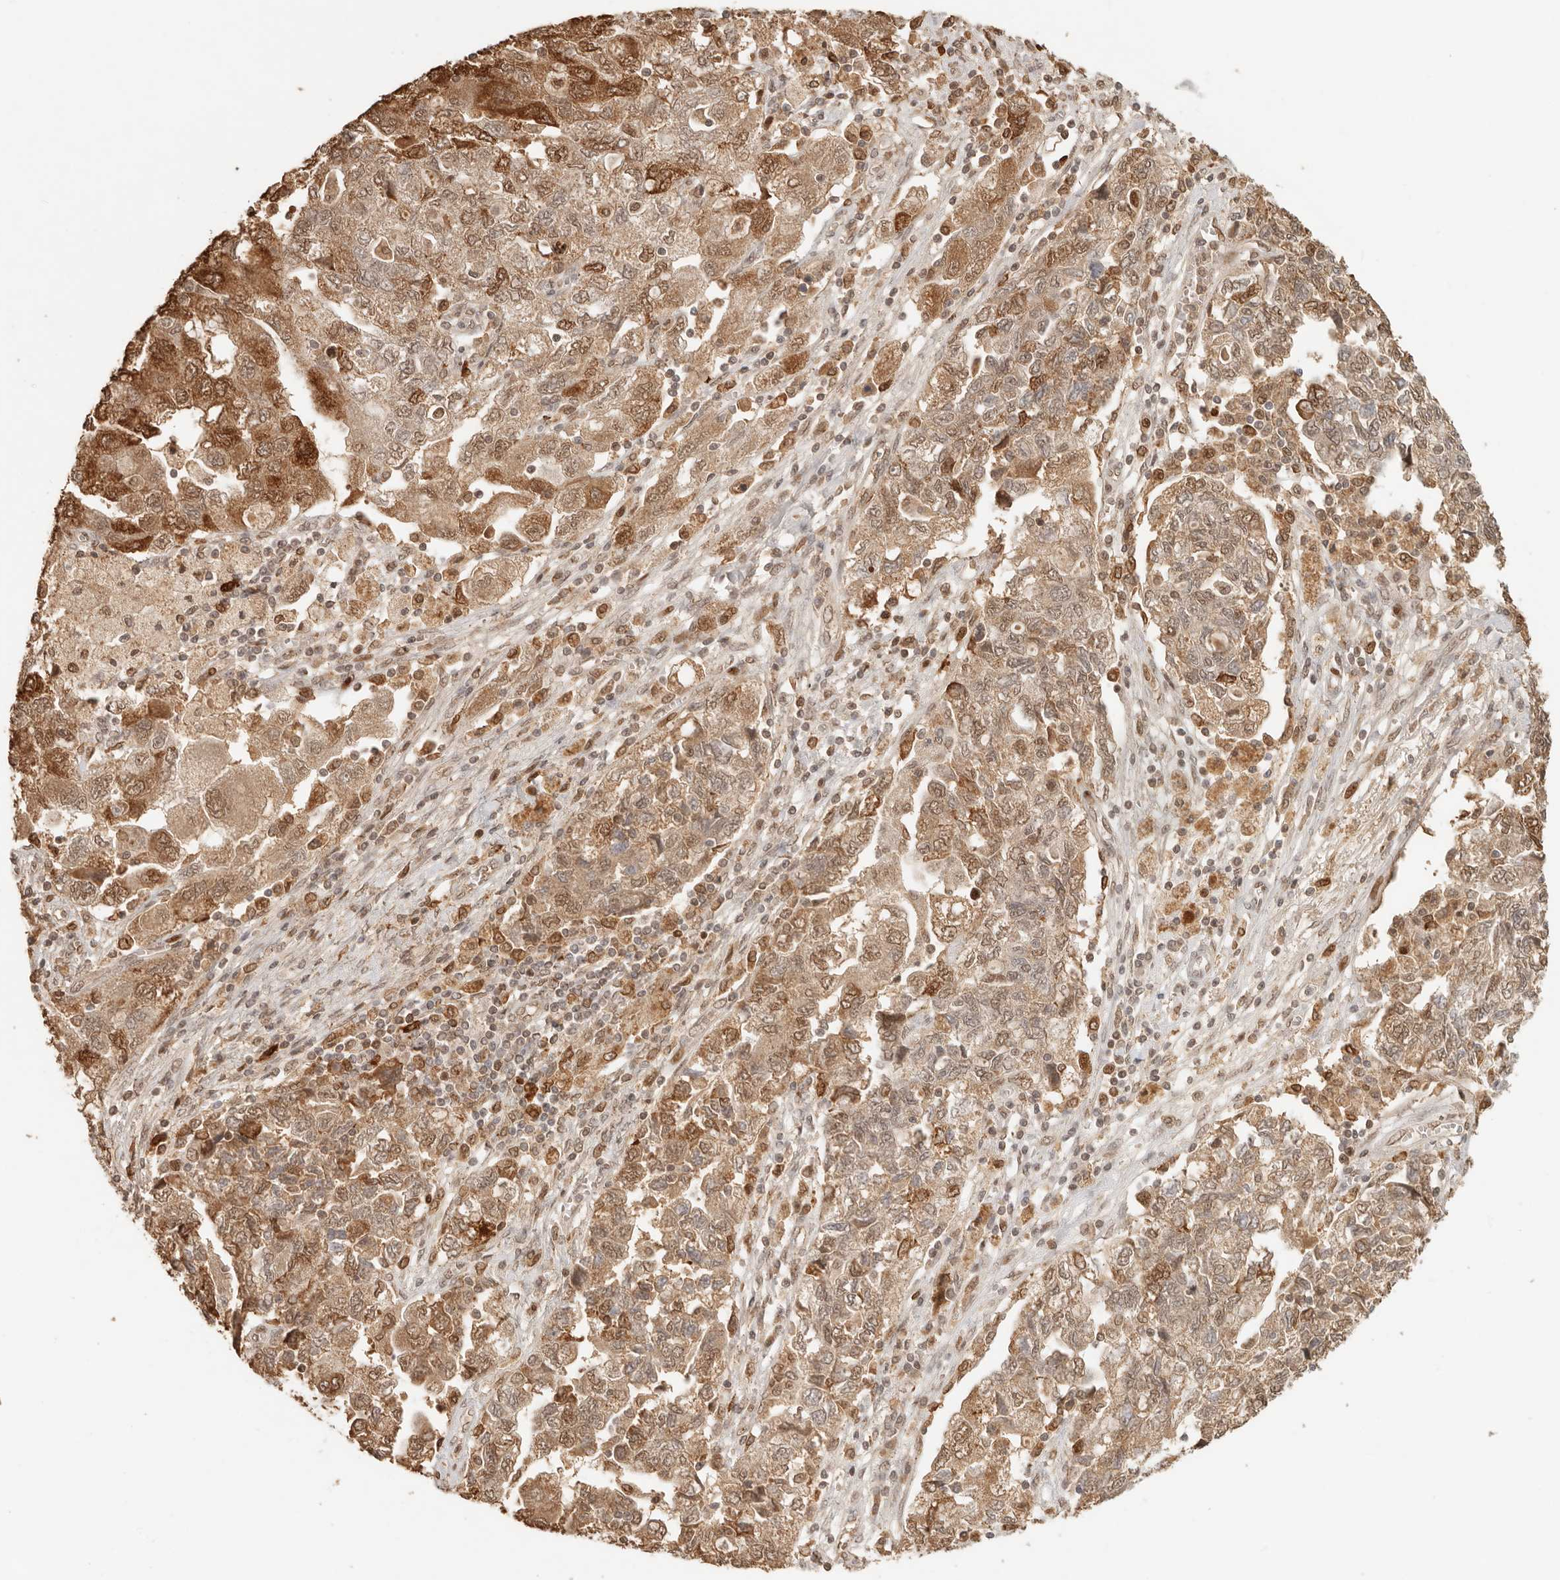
{"staining": {"intensity": "moderate", "quantity": ">75%", "location": "cytoplasmic/membranous,nuclear"}, "tissue": "ovarian cancer", "cell_type": "Tumor cells", "image_type": "cancer", "snomed": [{"axis": "morphology", "description": "Carcinoma, NOS"}, {"axis": "morphology", "description": "Cystadenocarcinoma, serous, NOS"}, {"axis": "topography", "description": "Ovary"}], "caption": "Moderate cytoplasmic/membranous and nuclear expression for a protein is seen in approximately >75% of tumor cells of ovarian cancer using IHC.", "gene": "NPAS2", "patient": {"sex": "female", "age": 69}}